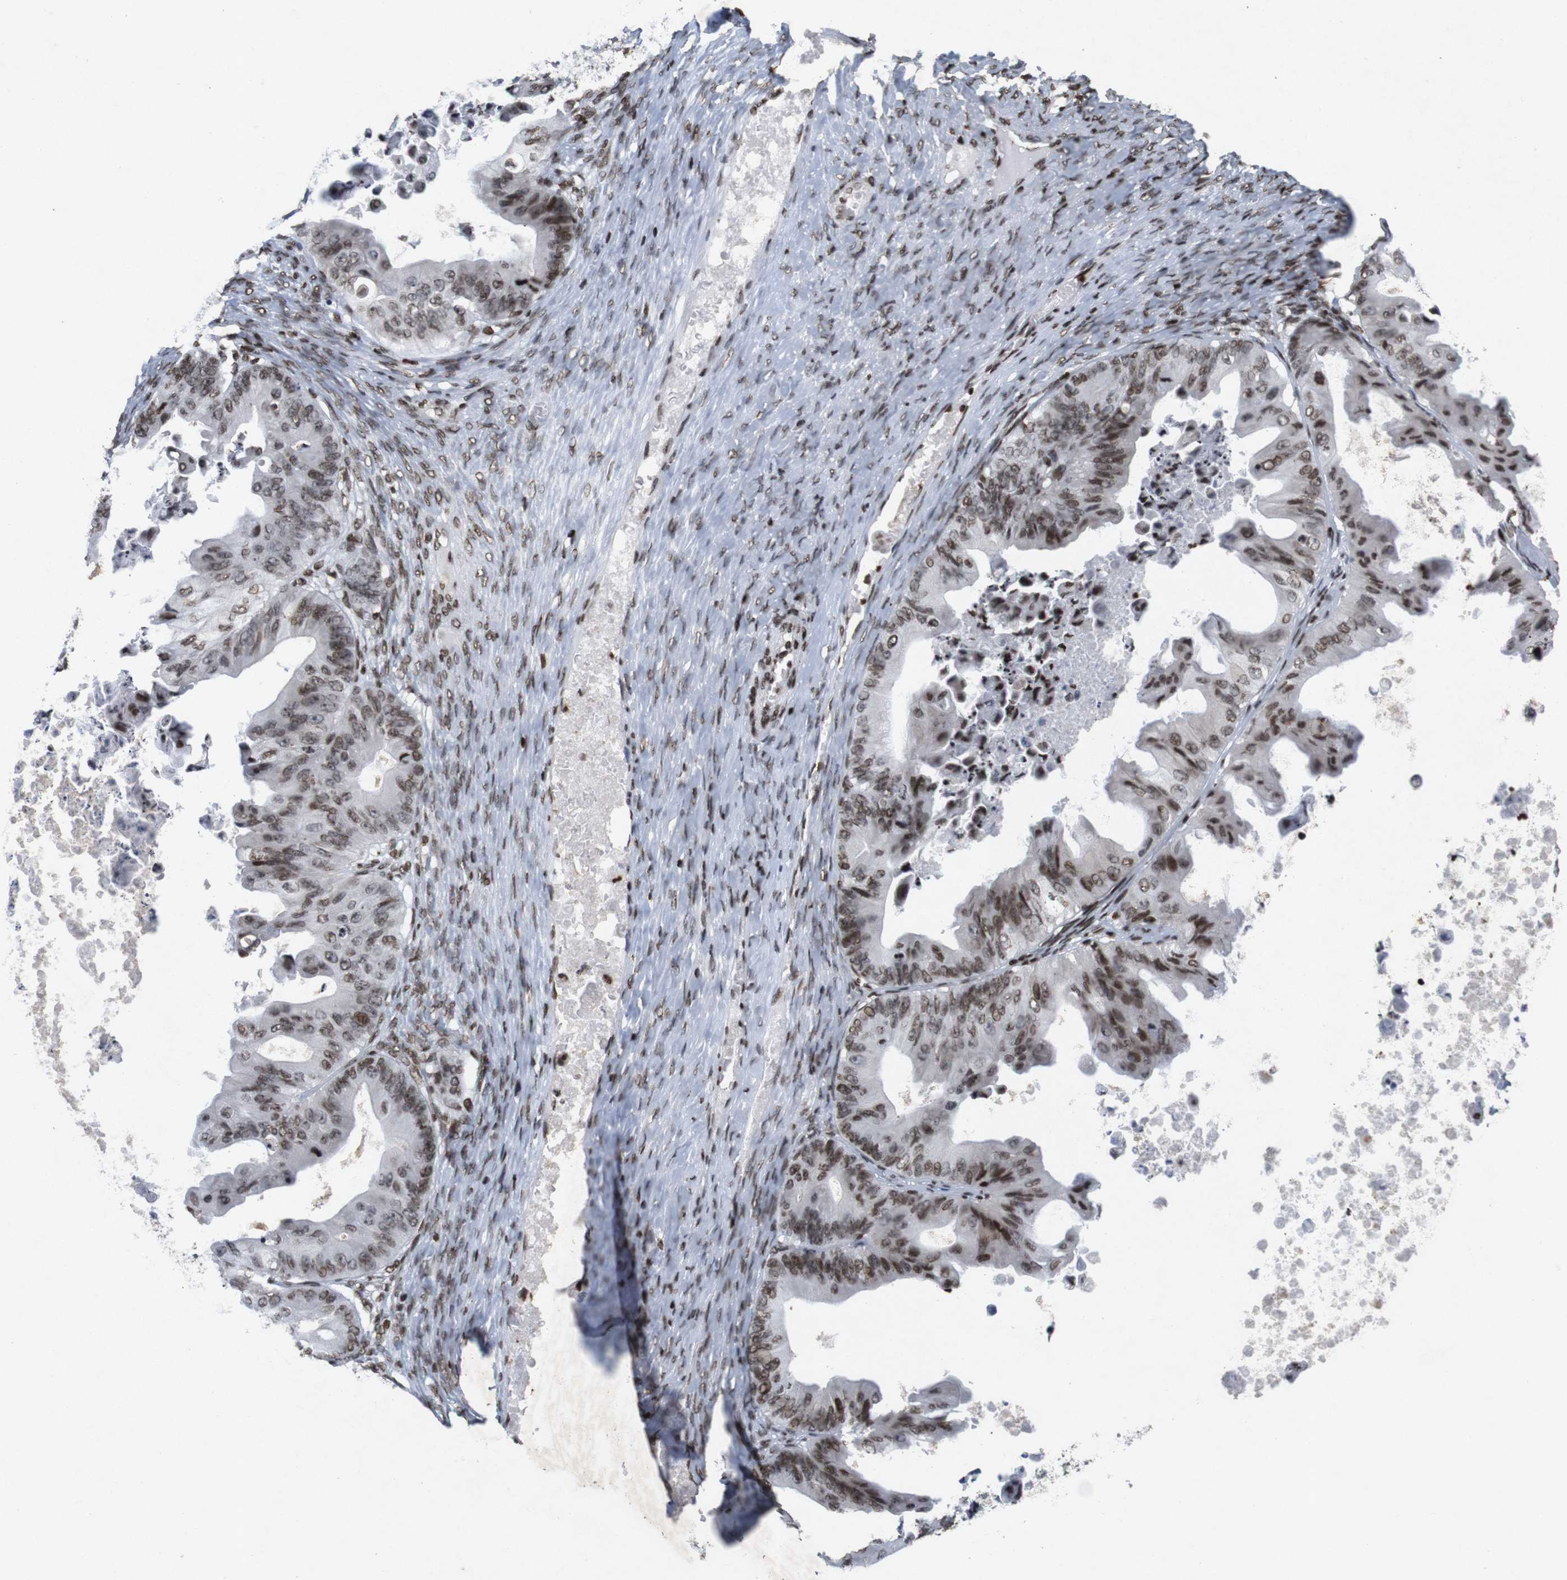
{"staining": {"intensity": "moderate", "quantity": ">75%", "location": "nuclear"}, "tissue": "ovarian cancer", "cell_type": "Tumor cells", "image_type": "cancer", "snomed": [{"axis": "morphology", "description": "Cystadenocarcinoma, mucinous, NOS"}, {"axis": "topography", "description": "Ovary"}], "caption": "Human ovarian cancer stained with a protein marker exhibits moderate staining in tumor cells.", "gene": "MAGEH1", "patient": {"sex": "female", "age": 37}}